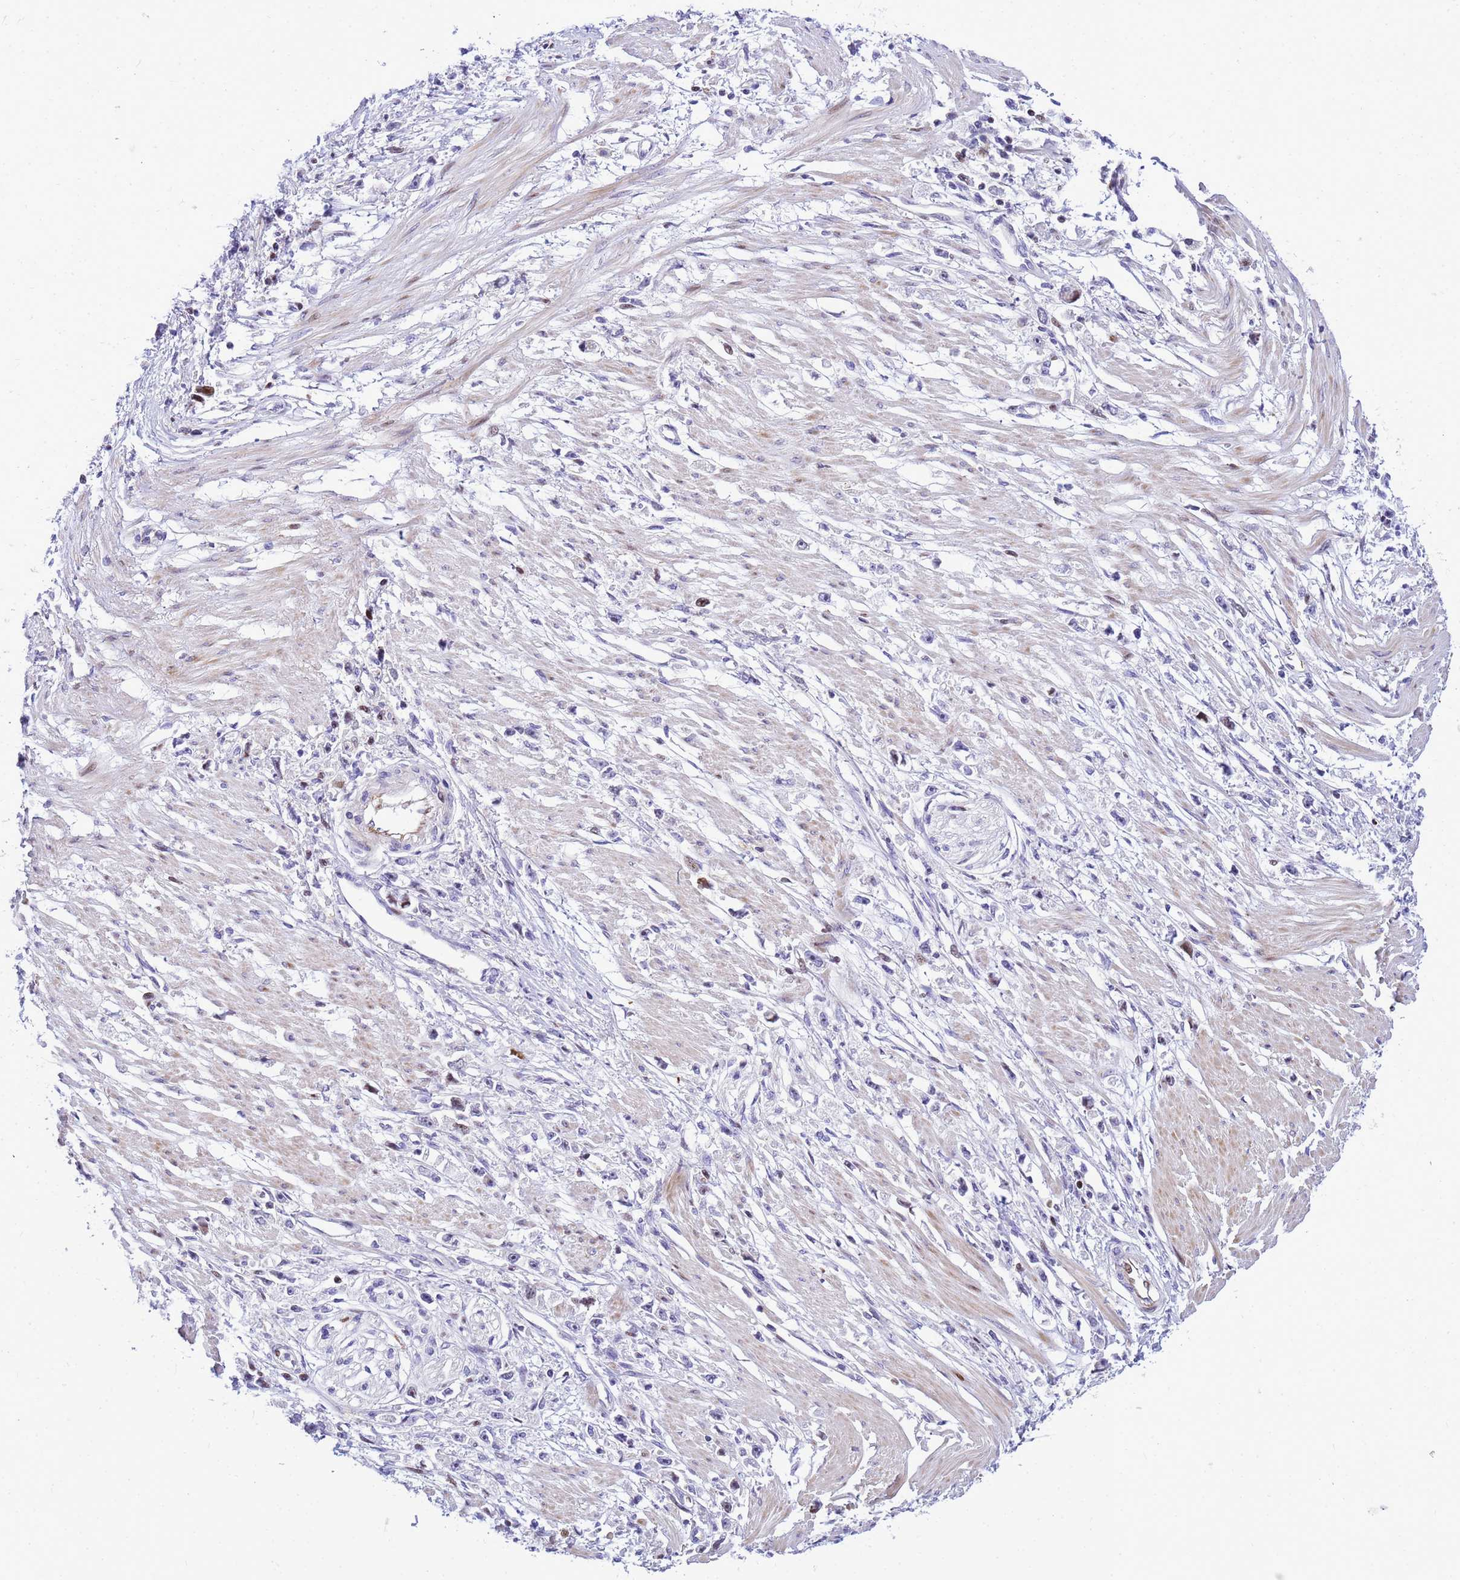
{"staining": {"intensity": "negative", "quantity": "none", "location": "none"}, "tissue": "stomach cancer", "cell_type": "Tumor cells", "image_type": "cancer", "snomed": [{"axis": "morphology", "description": "Adenocarcinoma, NOS"}, {"axis": "topography", "description": "Stomach"}], "caption": "Tumor cells are negative for protein expression in human stomach adenocarcinoma.", "gene": "ADAMTS7", "patient": {"sex": "female", "age": 59}}